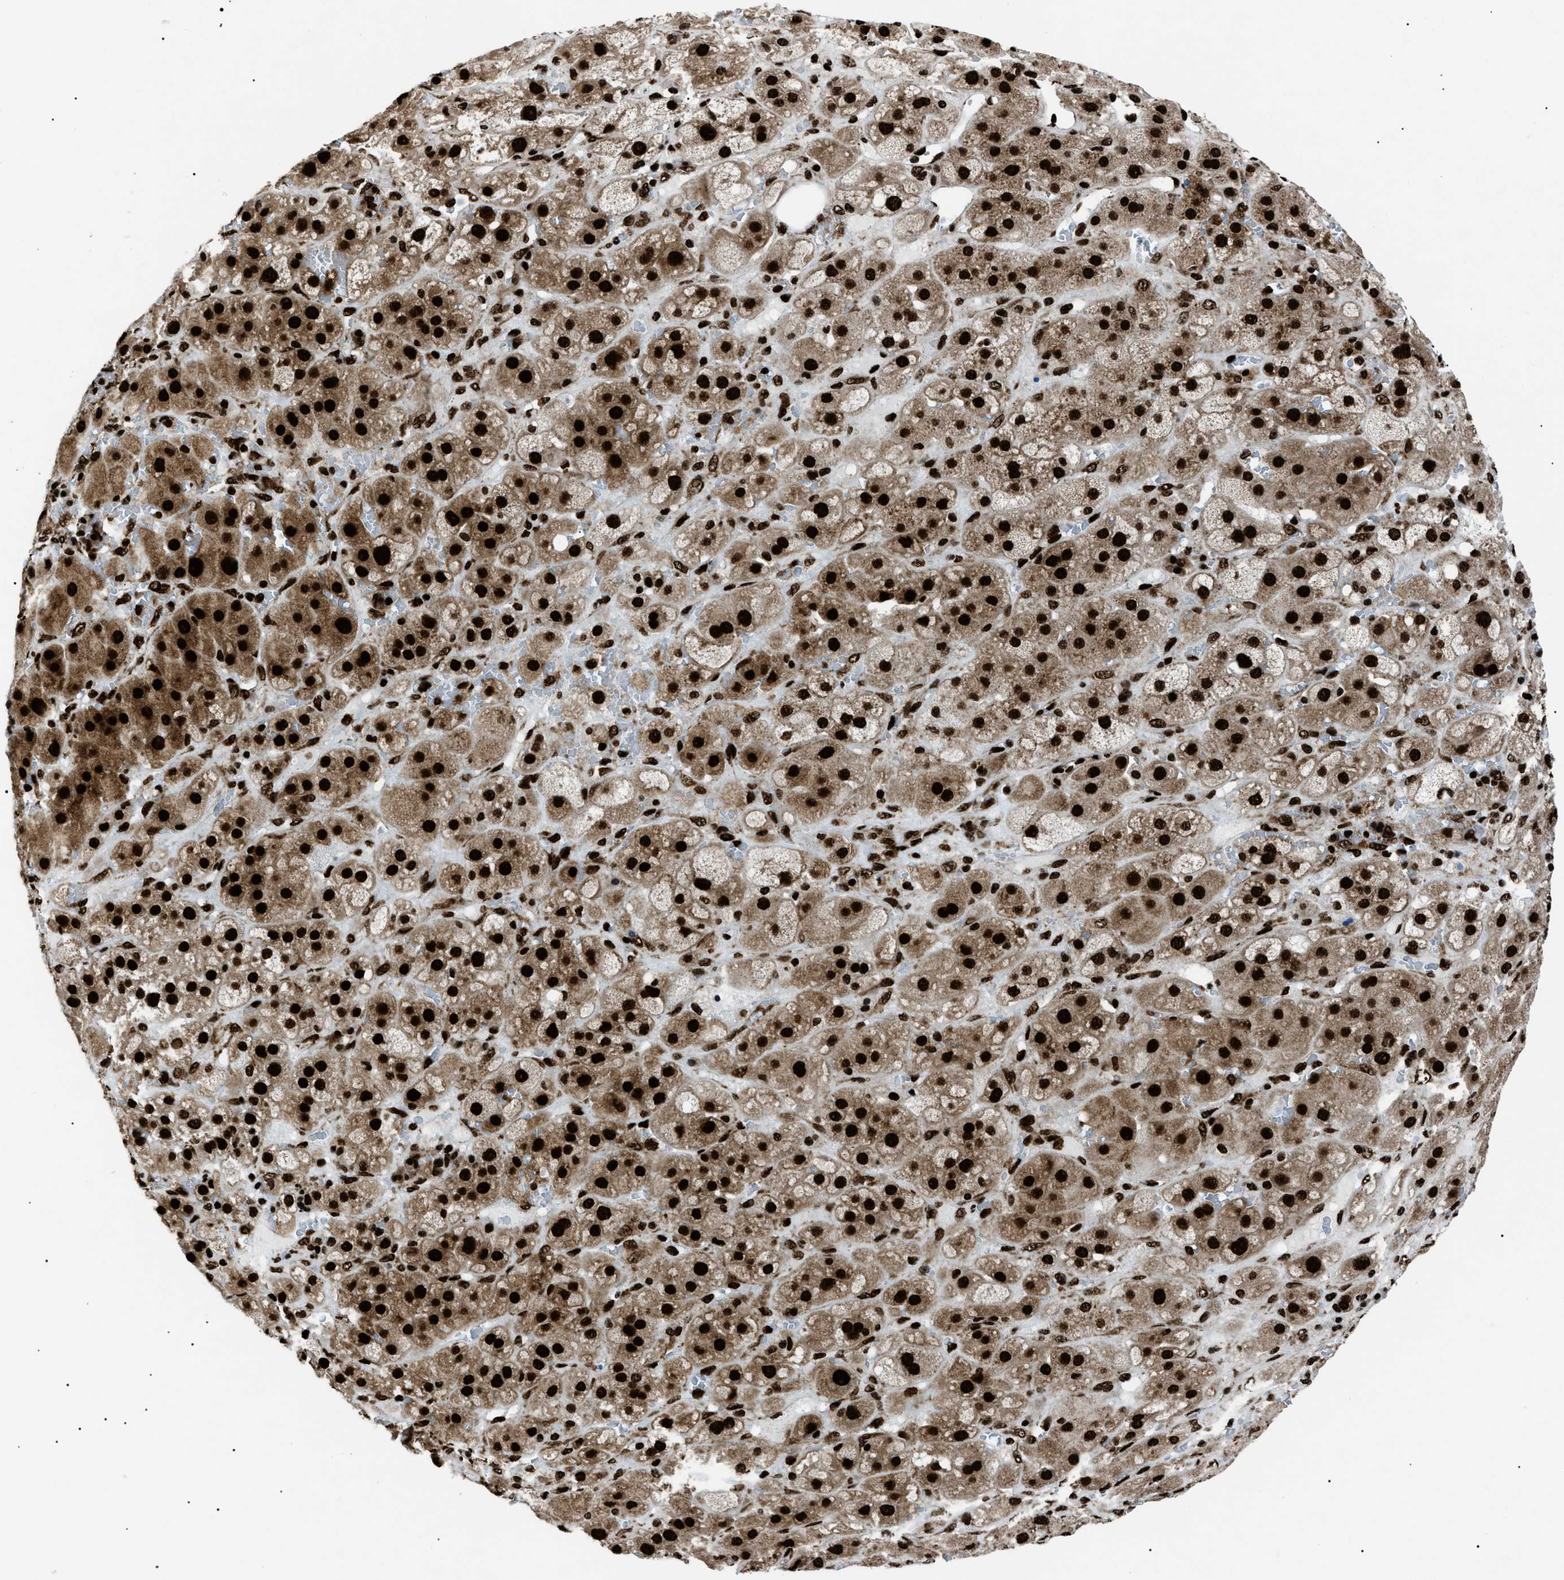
{"staining": {"intensity": "strong", "quantity": ">75%", "location": "cytoplasmic/membranous,nuclear"}, "tissue": "adrenal gland", "cell_type": "Glandular cells", "image_type": "normal", "snomed": [{"axis": "morphology", "description": "Normal tissue, NOS"}, {"axis": "topography", "description": "Adrenal gland"}], "caption": "Adrenal gland stained with immunohistochemistry (IHC) reveals strong cytoplasmic/membranous,nuclear staining in about >75% of glandular cells. Using DAB (3,3'-diaminobenzidine) (brown) and hematoxylin (blue) stains, captured at high magnification using brightfield microscopy.", "gene": "HNRNPK", "patient": {"sex": "female", "age": 47}}